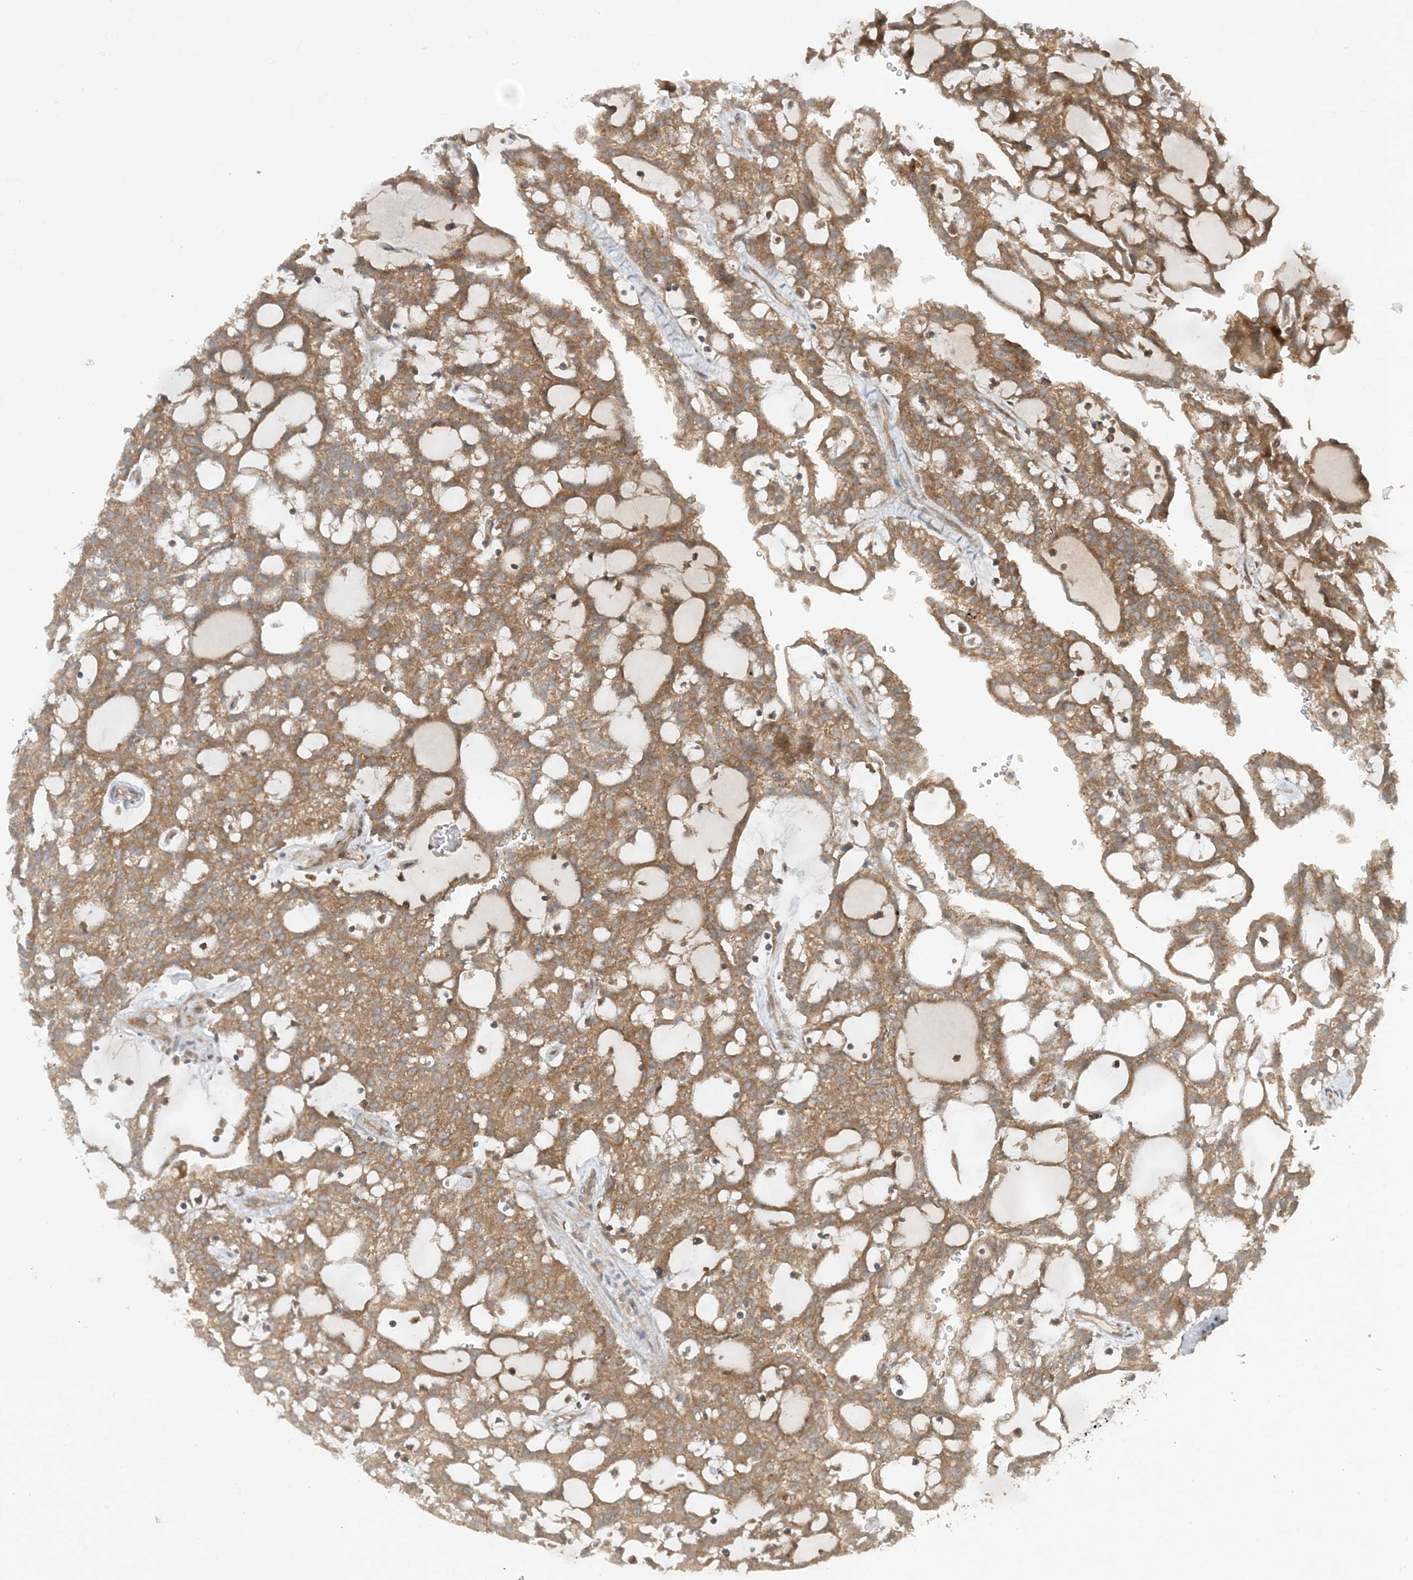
{"staining": {"intensity": "moderate", "quantity": ">75%", "location": "cytoplasmic/membranous"}, "tissue": "renal cancer", "cell_type": "Tumor cells", "image_type": "cancer", "snomed": [{"axis": "morphology", "description": "Adenocarcinoma, NOS"}, {"axis": "topography", "description": "Kidney"}], "caption": "Brown immunohistochemical staining in adenocarcinoma (renal) exhibits moderate cytoplasmic/membranous positivity in about >75% of tumor cells. The staining was performed using DAB to visualize the protein expression in brown, while the nuclei were stained in blue with hematoxylin (Magnification: 20x).", "gene": "STAM2", "patient": {"sex": "male", "age": 63}}